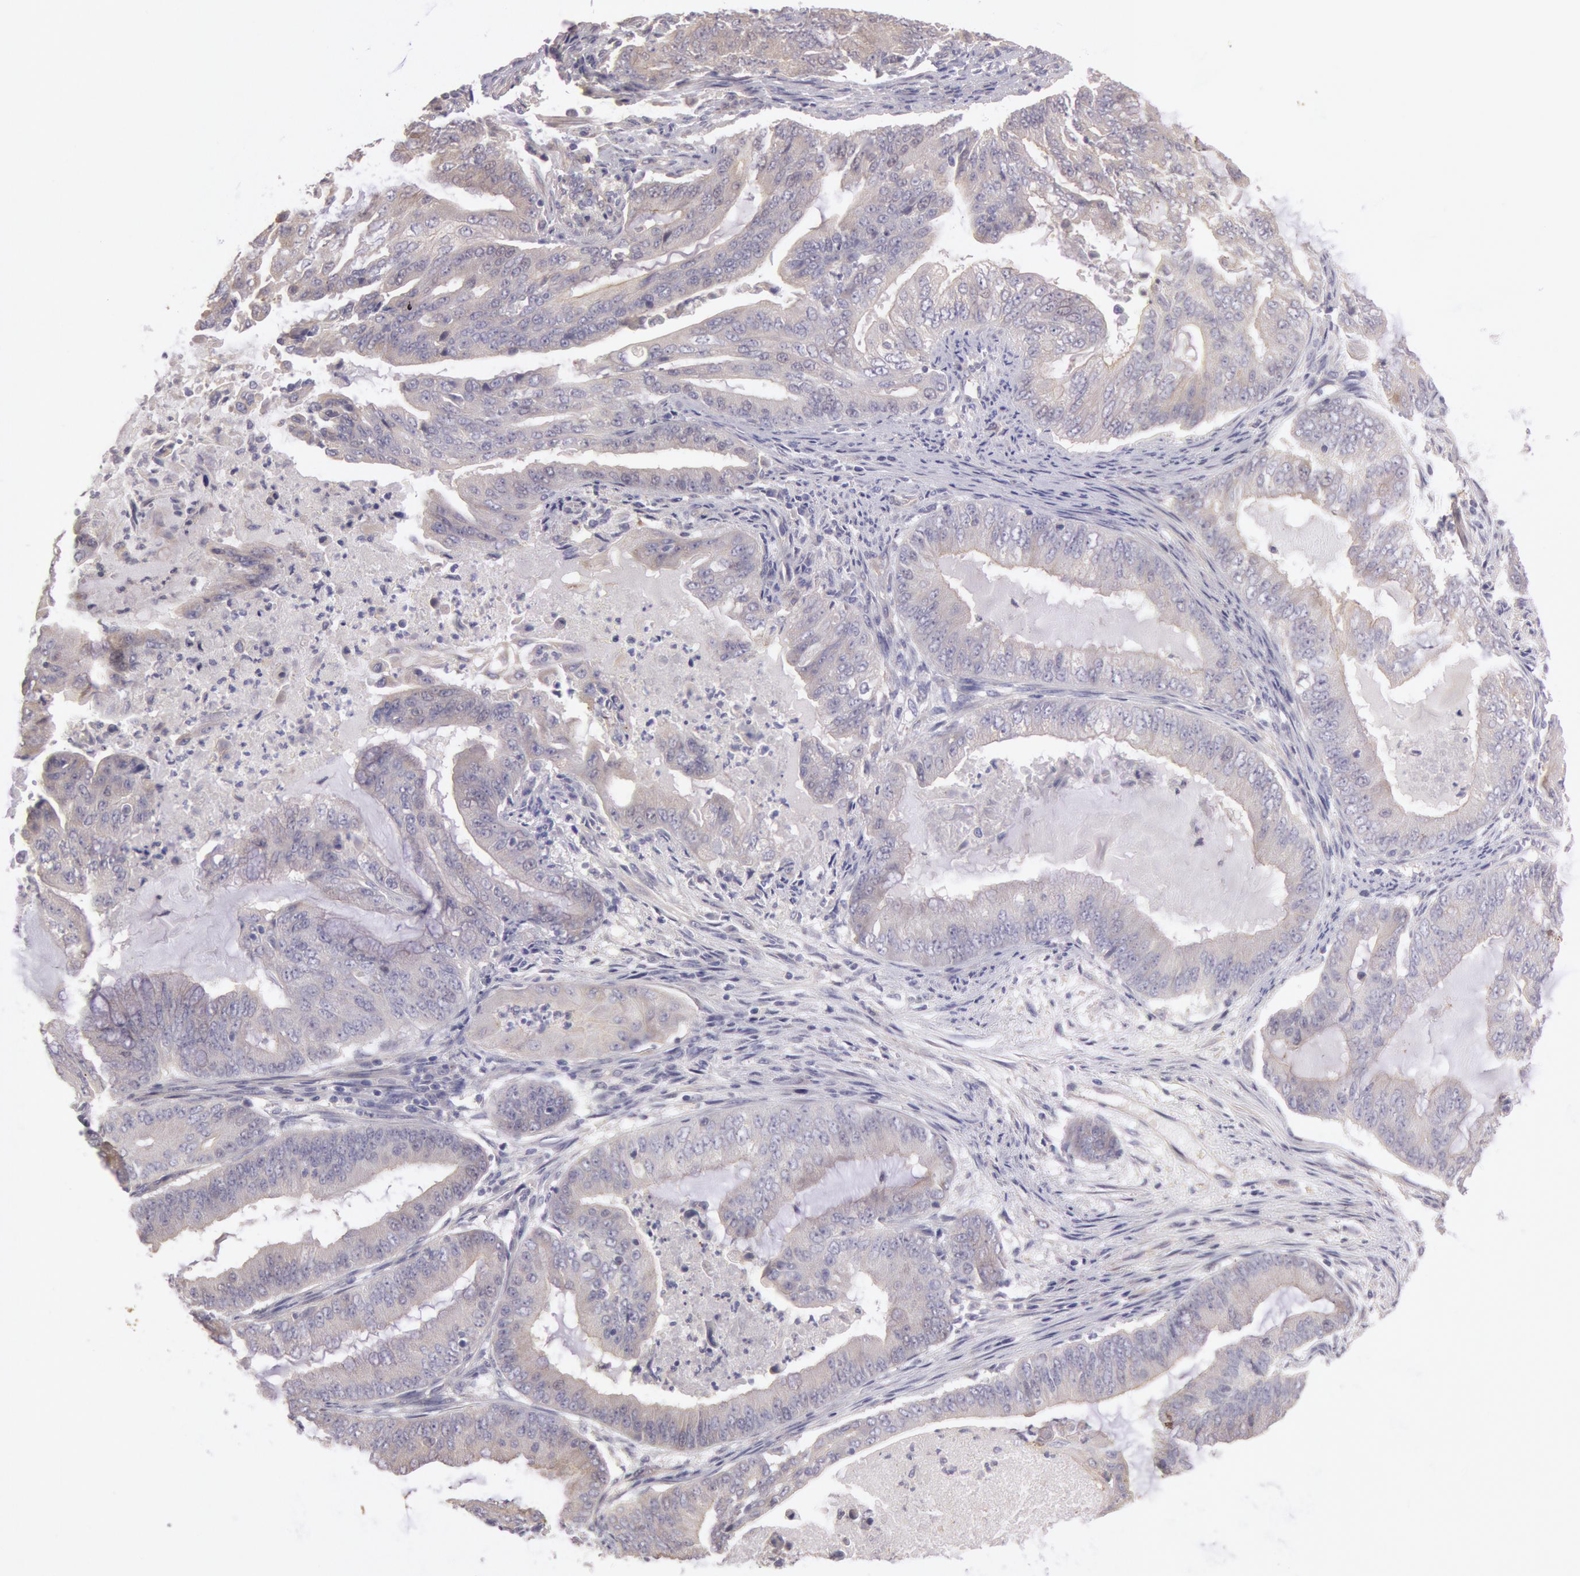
{"staining": {"intensity": "negative", "quantity": "none", "location": "none"}, "tissue": "endometrial cancer", "cell_type": "Tumor cells", "image_type": "cancer", "snomed": [{"axis": "morphology", "description": "Adenocarcinoma, NOS"}, {"axis": "topography", "description": "Endometrium"}], "caption": "High power microscopy histopathology image of an immunohistochemistry micrograph of endometrial cancer, revealing no significant positivity in tumor cells. (Stains: DAB (3,3'-diaminobenzidine) immunohistochemistry (IHC) with hematoxylin counter stain, Microscopy: brightfield microscopy at high magnification).", "gene": "AMOTL1", "patient": {"sex": "female", "age": 63}}